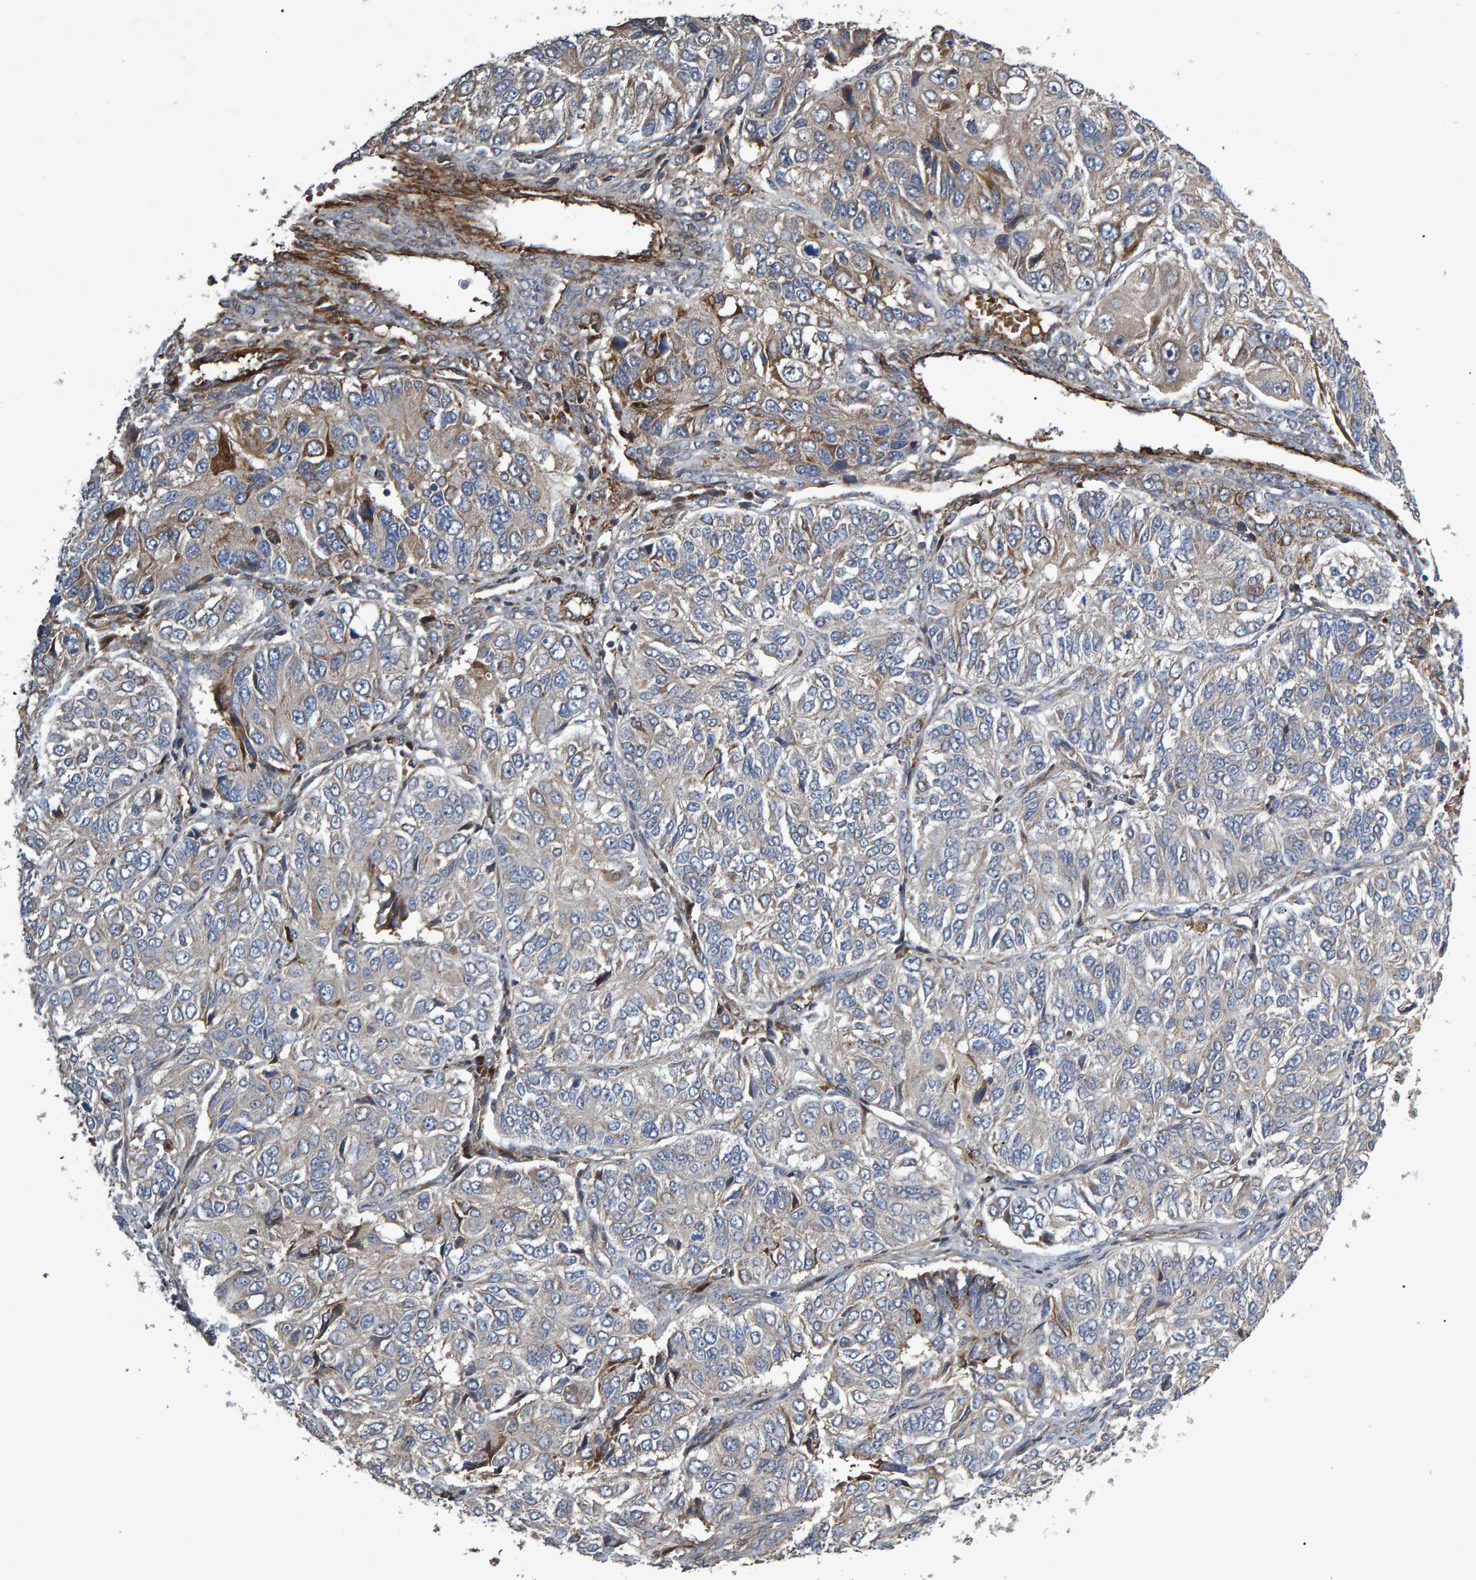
{"staining": {"intensity": "weak", "quantity": "<25%", "location": "cytoplasmic/membranous"}, "tissue": "ovarian cancer", "cell_type": "Tumor cells", "image_type": "cancer", "snomed": [{"axis": "morphology", "description": "Carcinoma, endometroid"}, {"axis": "topography", "description": "Ovary"}], "caption": "Immunohistochemical staining of ovarian cancer (endometroid carcinoma) demonstrates no significant staining in tumor cells.", "gene": "SLIT2", "patient": {"sex": "female", "age": 51}}